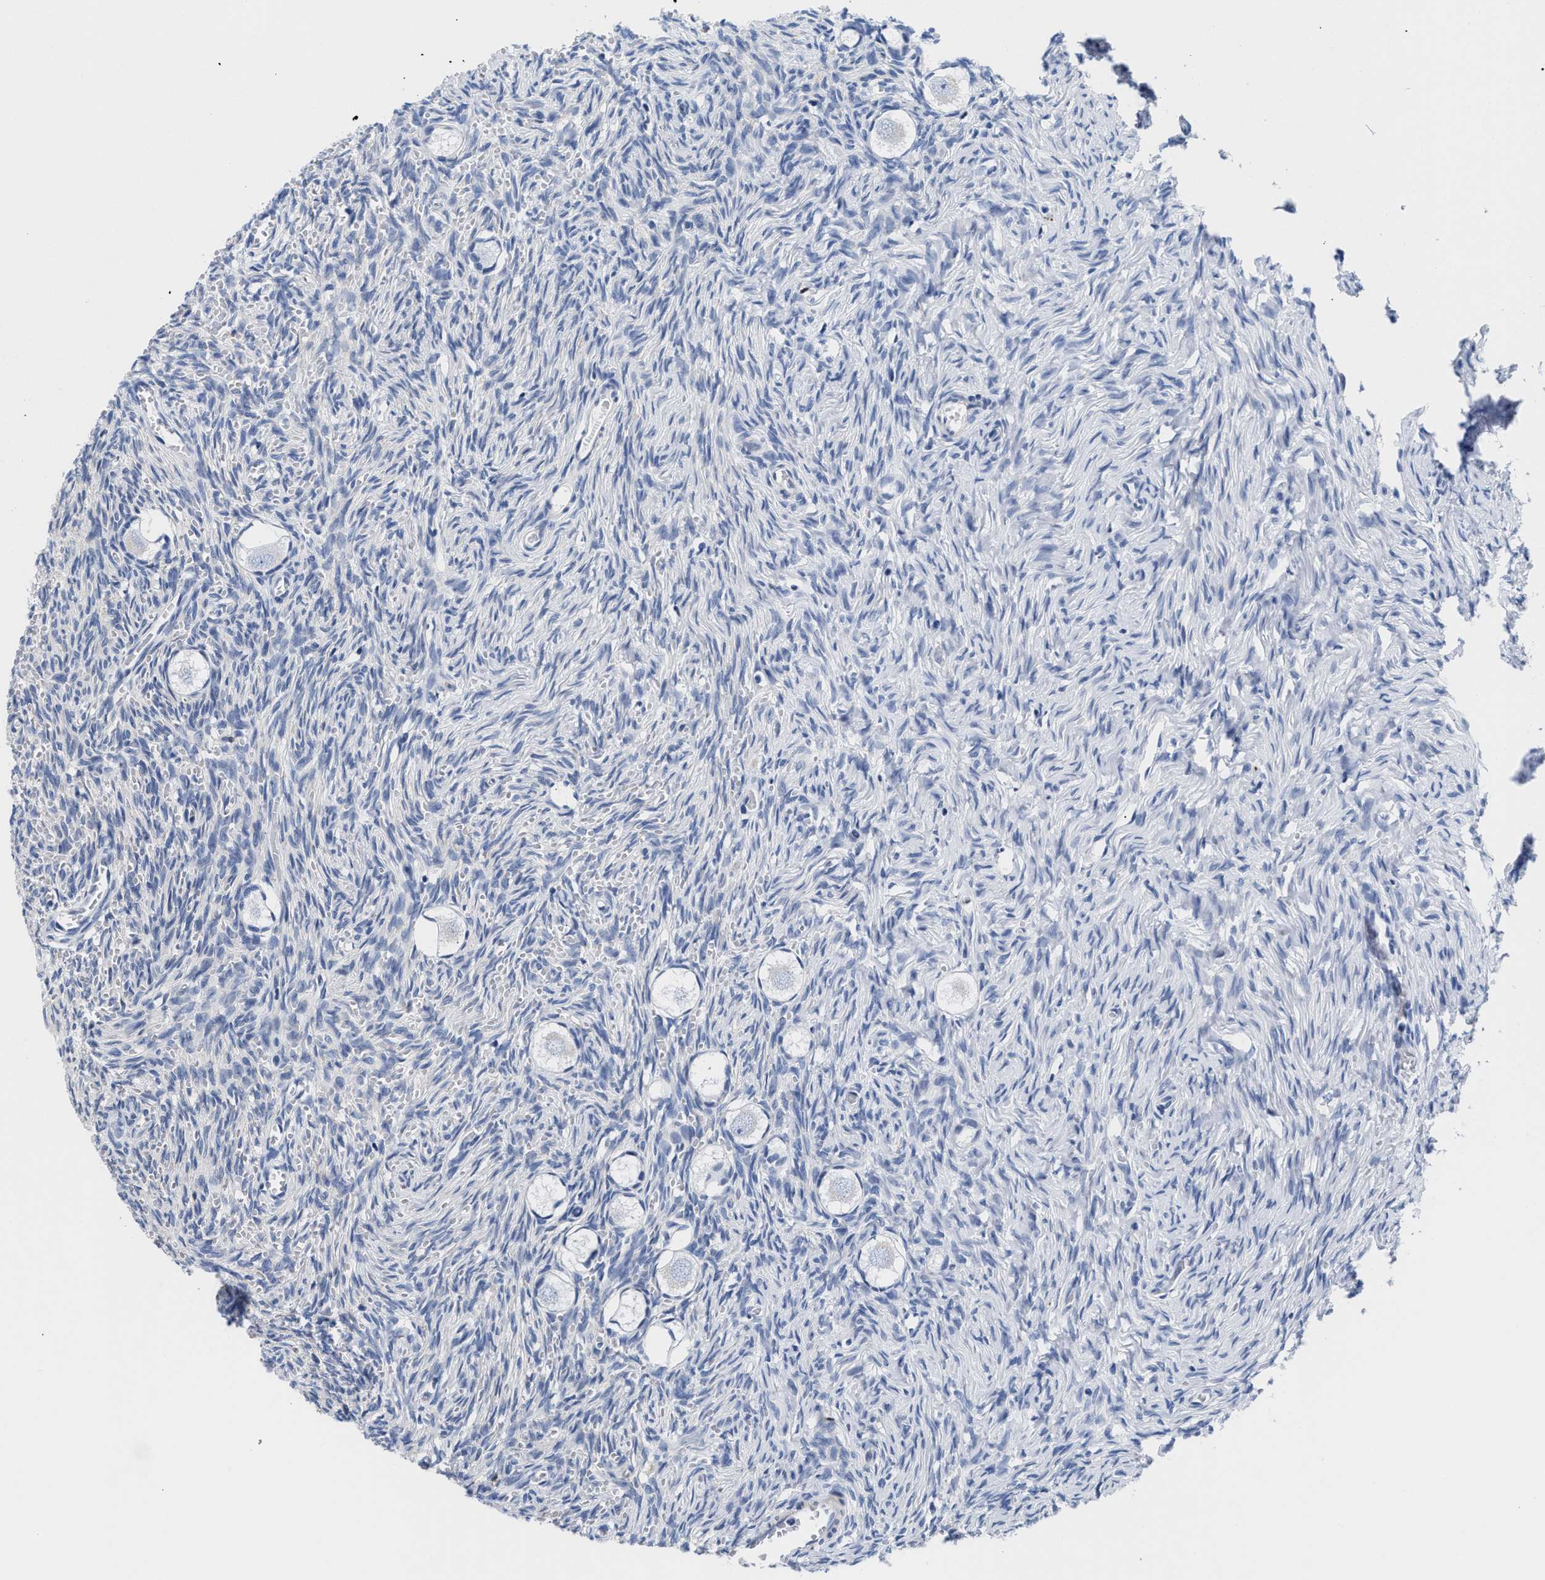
{"staining": {"intensity": "negative", "quantity": "none", "location": "none"}, "tissue": "ovary", "cell_type": "Follicle cells", "image_type": "normal", "snomed": [{"axis": "morphology", "description": "Normal tissue, NOS"}, {"axis": "topography", "description": "Ovary"}], "caption": "This histopathology image is of normal ovary stained with immunohistochemistry to label a protein in brown with the nuclei are counter-stained blue. There is no expression in follicle cells. Brightfield microscopy of immunohistochemistry (IHC) stained with DAB (3,3'-diaminobenzidine) (brown) and hematoxylin (blue), captured at high magnification.", "gene": "TRIM29", "patient": {"sex": "female", "age": 27}}